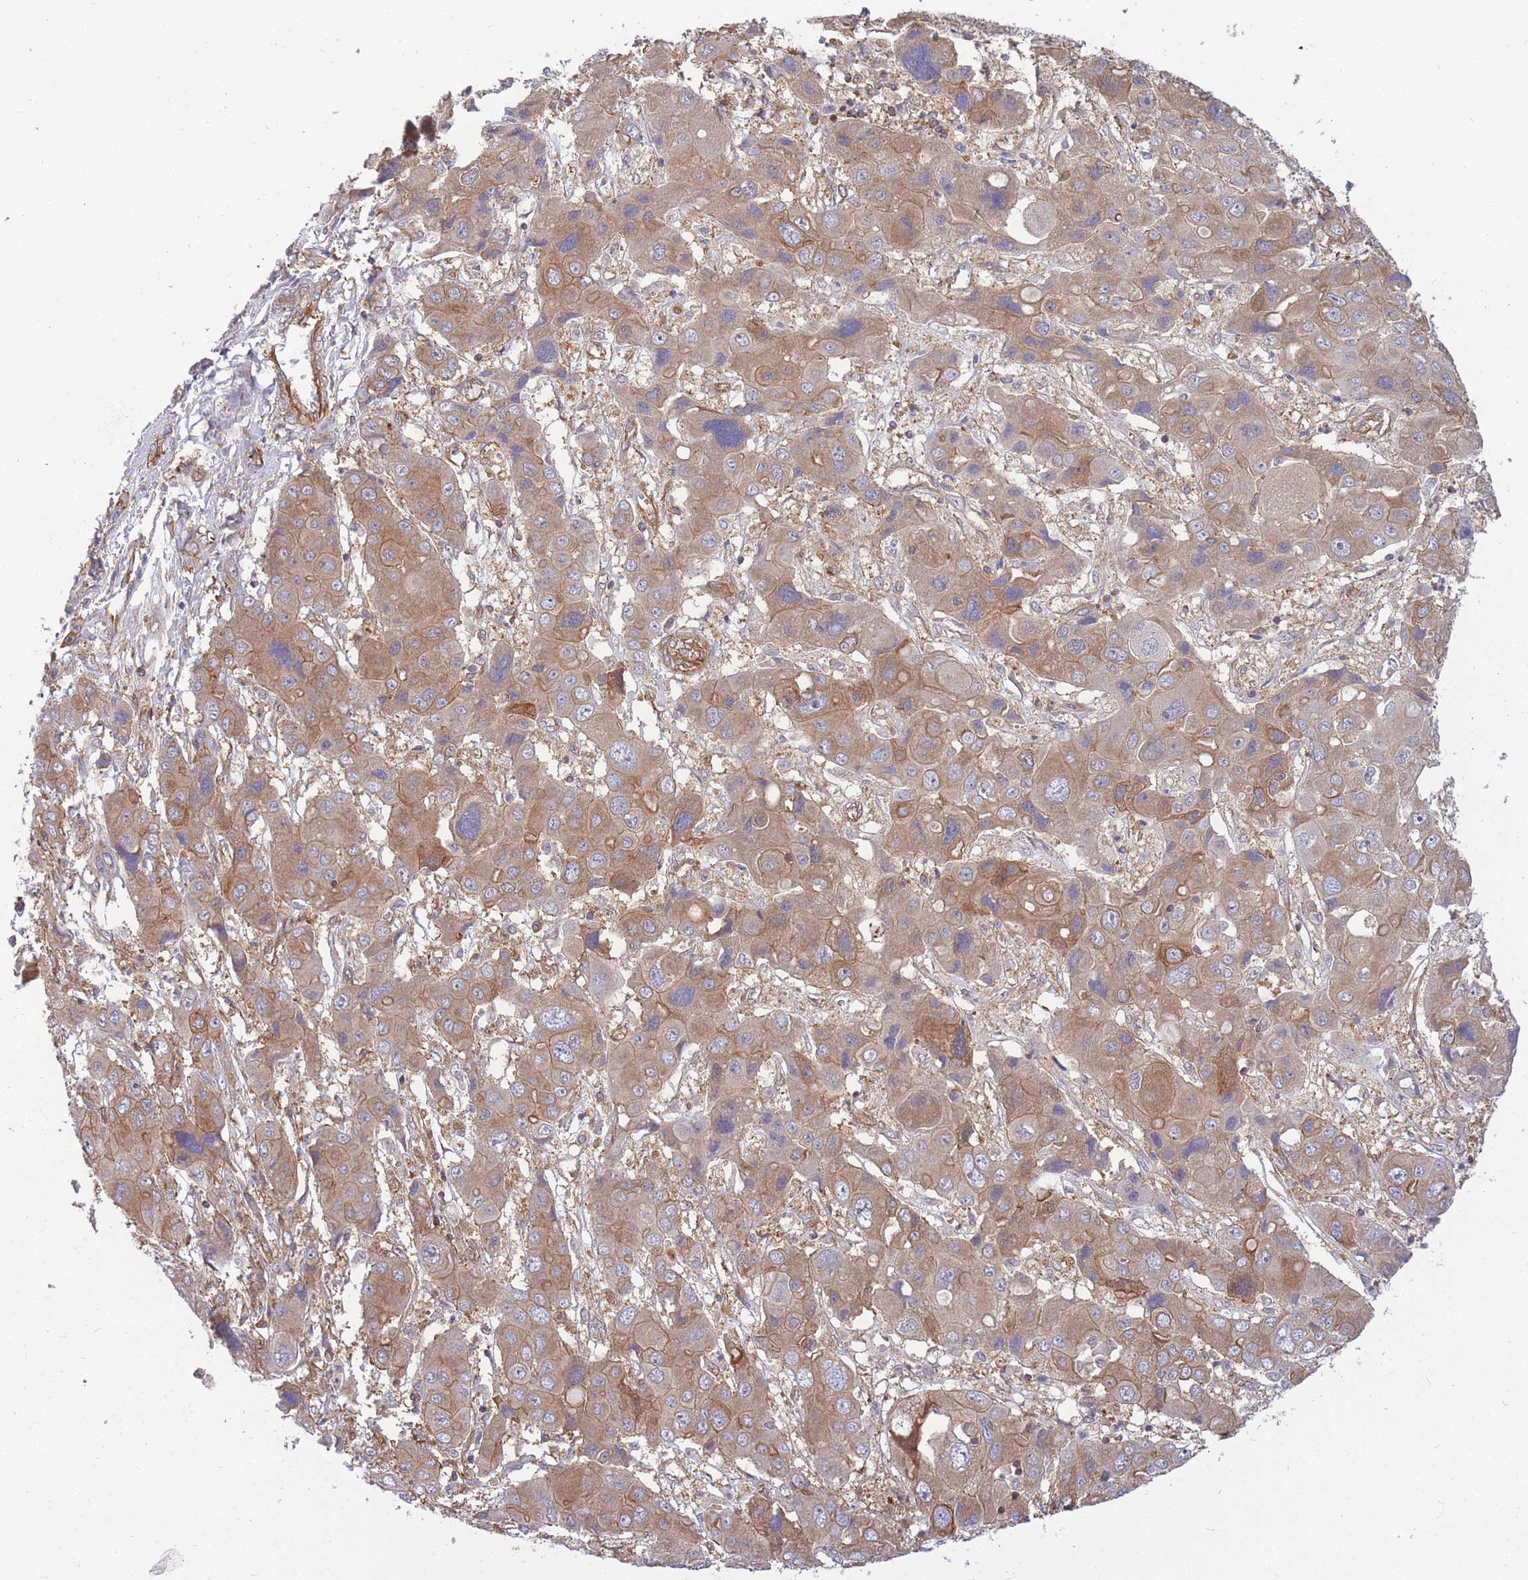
{"staining": {"intensity": "moderate", "quantity": ">75%", "location": "cytoplasmic/membranous"}, "tissue": "liver cancer", "cell_type": "Tumor cells", "image_type": "cancer", "snomed": [{"axis": "morphology", "description": "Cholangiocarcinoma"}, {"axis": "topography", "description": "Liver"}], "caption": "Immunohistochemistry micrograph of neoplastic tissue: liver cholangiocarcinoma stained using immunohistochemistry (IHC) demonstrates medium levels of moderate protein expression localized specifically in the cytoplasmic/membranous of tumor cells, appearing as a cytoplasmic/membranous brown color.", "gene": "GGA1", "patient": {"sex": "male", "age": 67}}